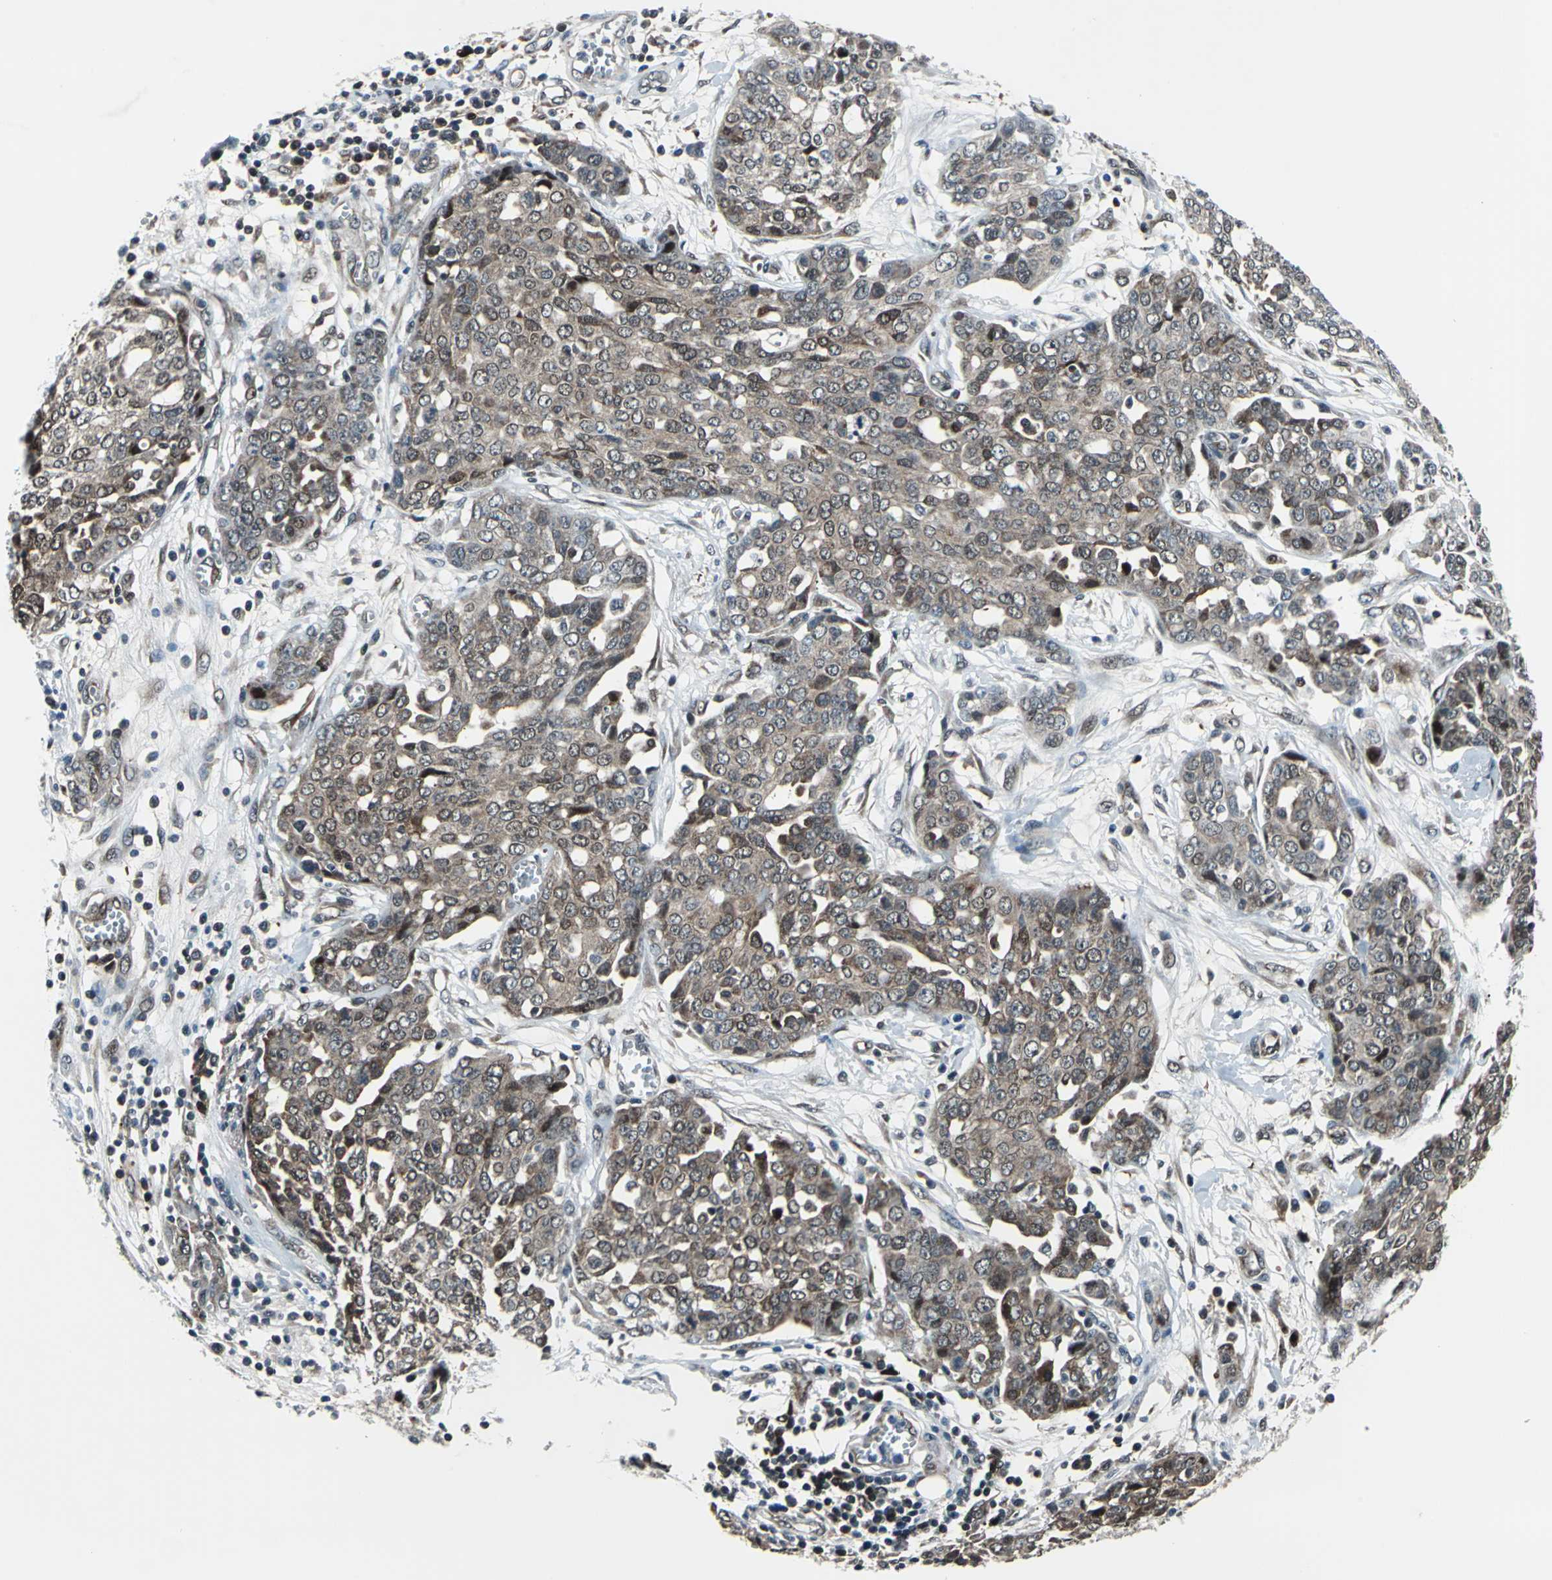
{"staining": {"intensity": "weak", "quantity": ">75%", "location": "cytoplasmic/membranous,nuclear"}, "tissue": "ovarian cancer", "cell_type": "Tumor cells", "image_type": "cancer", "snomed": [{"axis": "morphology", "description": "Cystadenocarcinoma, serous, NOS"}, {"axis": "topography", "description": "Soft tissue"}, {"axis": "topography", "description": "Ovary"}], "caption": "Brown immunohistochemical staining in ovarian cancer demonstrates weak cytoplasmic/membranous and nuclear expression in approximately >75% of tumor cells.", "gene": "POLR3K", "patient": {"sex": "female", "age": 57}}